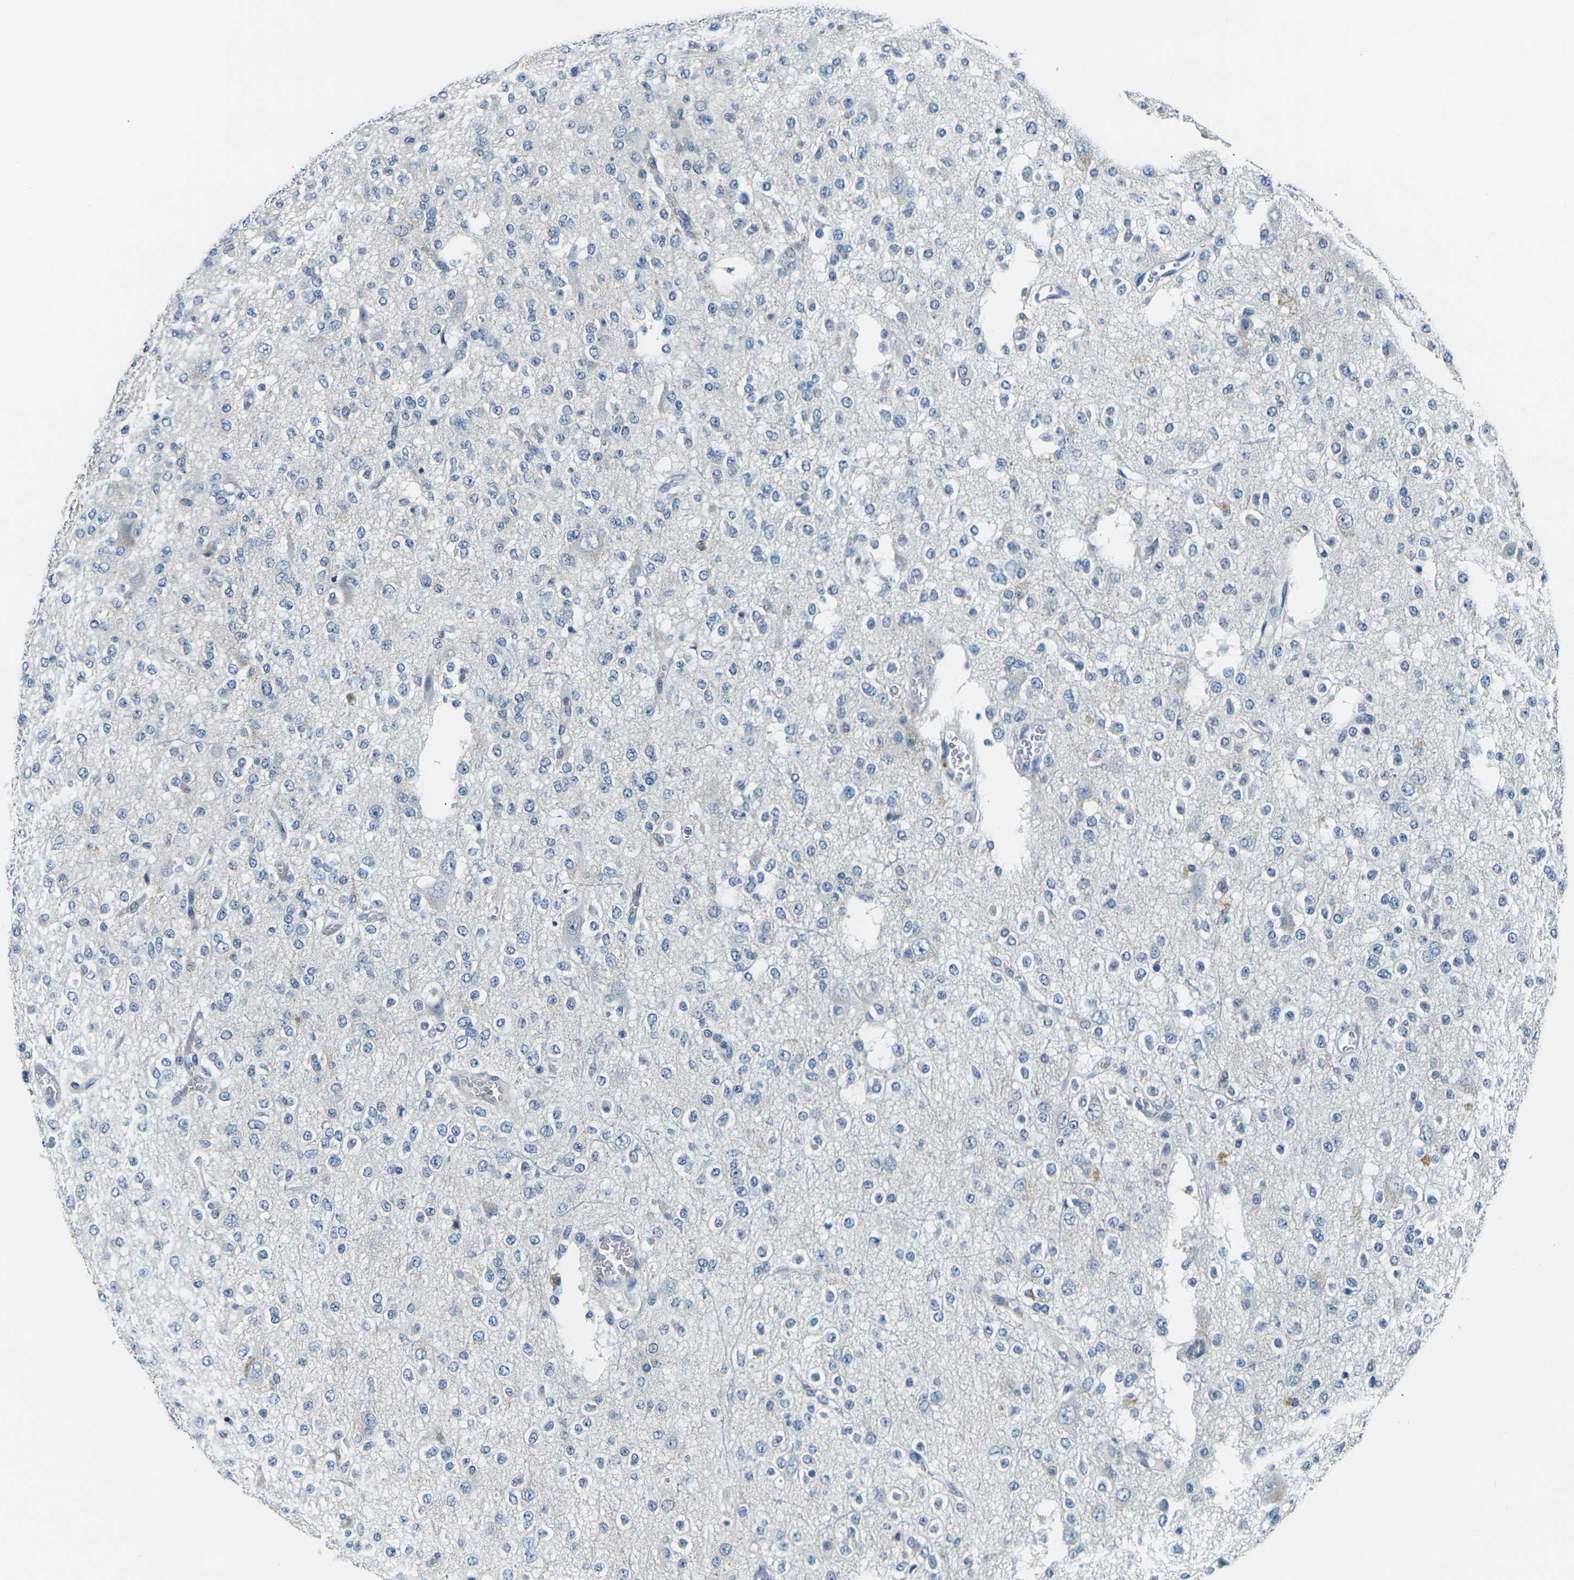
{"staining": {"intensity": "negative", "quantity": "none", "location": "none"}, "tissue": "glioma", "cell_type": "Tumor cells", "image_type": "cancer", "snomed": [{"axis": "morphology", "description": "Glioma, malignant, Low grade"}, {"axis": "topography", "description": "Brain"}], "caption": "The immunohistochemistry micrograph has no significant staining in tumor cells of malignant glioma (low-grade) tissue.", "gene": "SHISAL2B", "patient": {"sex": "male", "age": 38}}